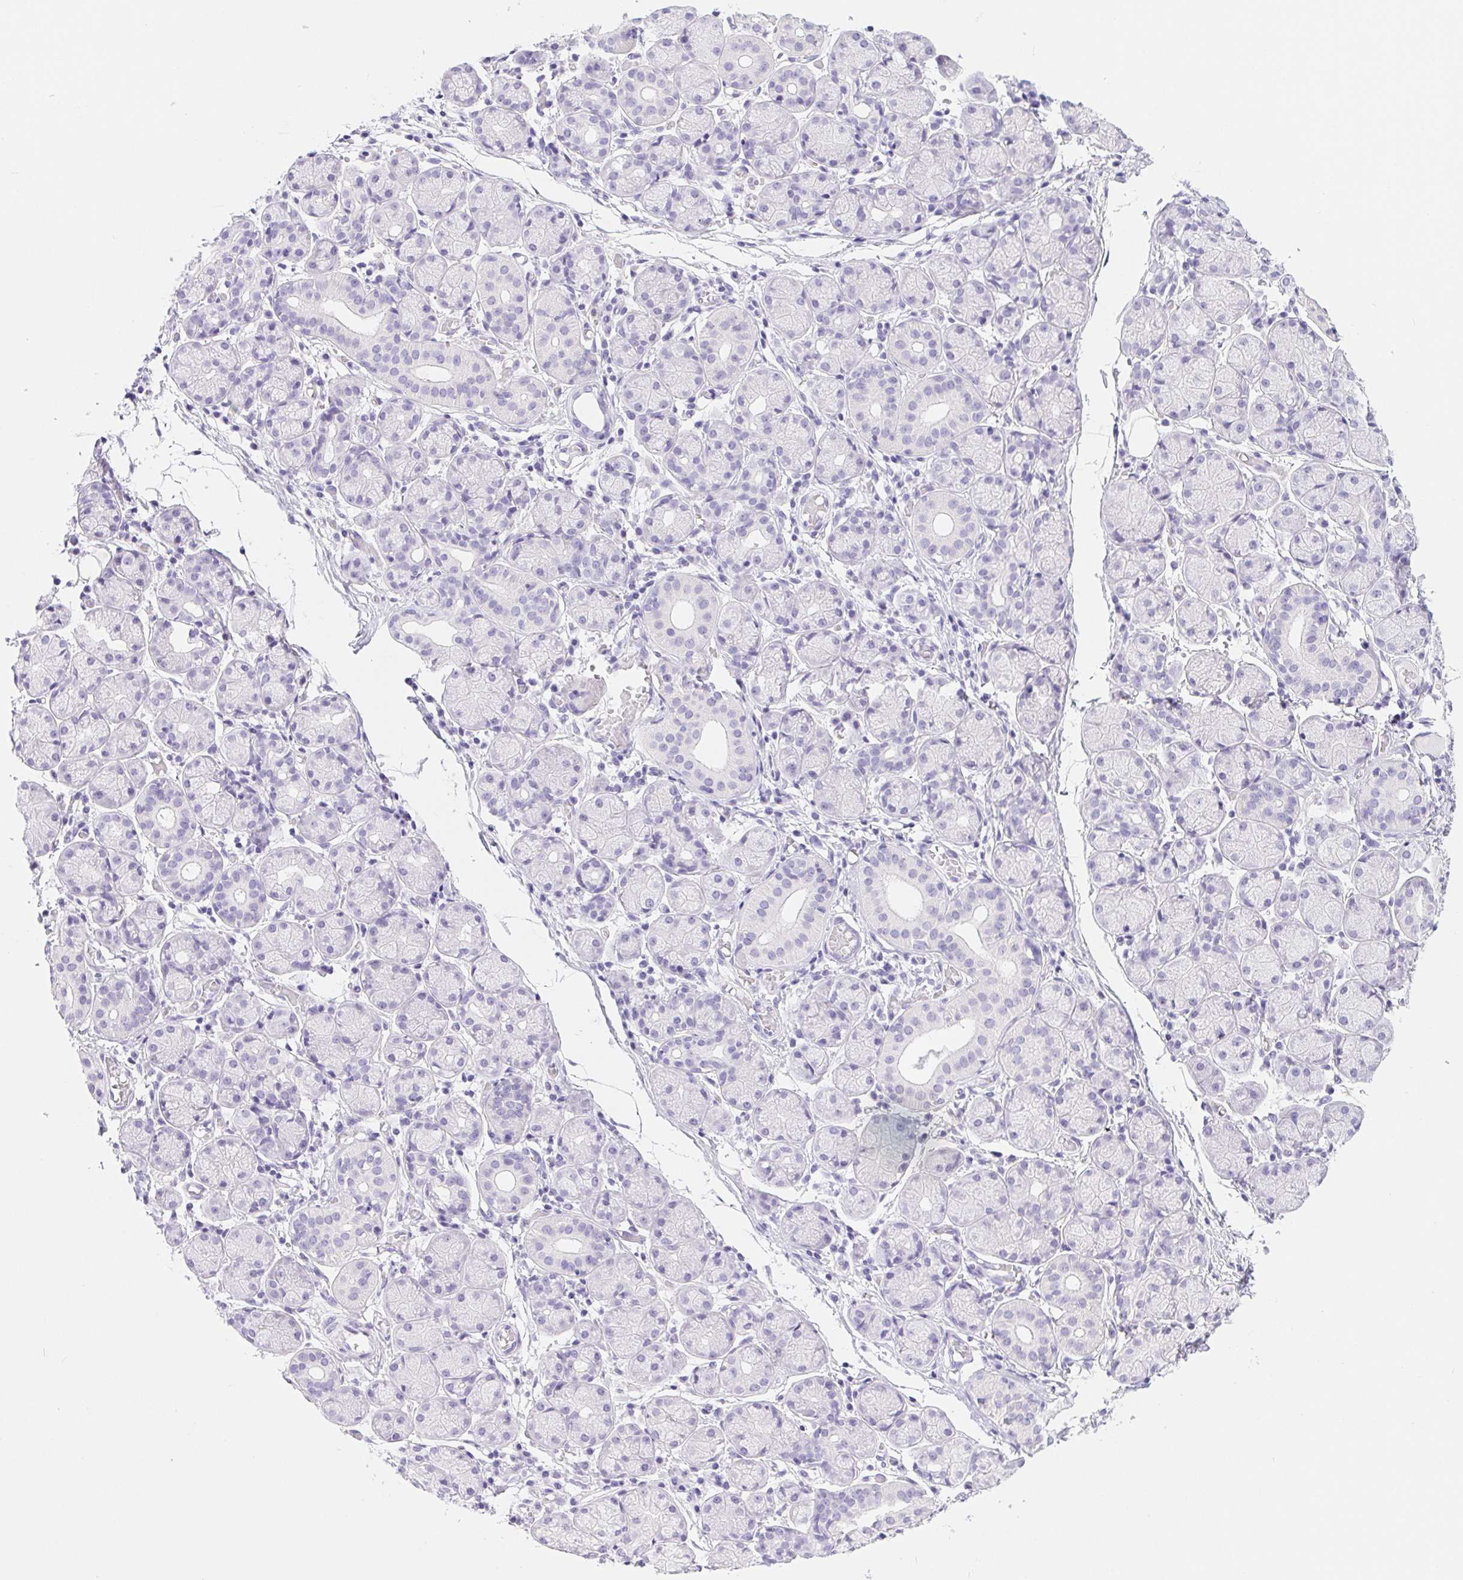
{"staining": {"intensity": "negative", "quantity": "none", "location": "none"}, "tissue": "salivary gland", "cell_type": "Glandular cells", "image_type": "normal", "snomed": [{"axis": "morphology", "description": "Normal tissue, NOS"}, {"axis": "topography", "description": "Salivary gland"}], "caption": "High magnification brightfield microscopy of unremarkable salivary gland stained with DAB (brown) and counterstained with hematoxylin (blue): glandular cells show no significant staining.", "gene": "PNLIP", "patient": {"sex": "female", "age": 24}}